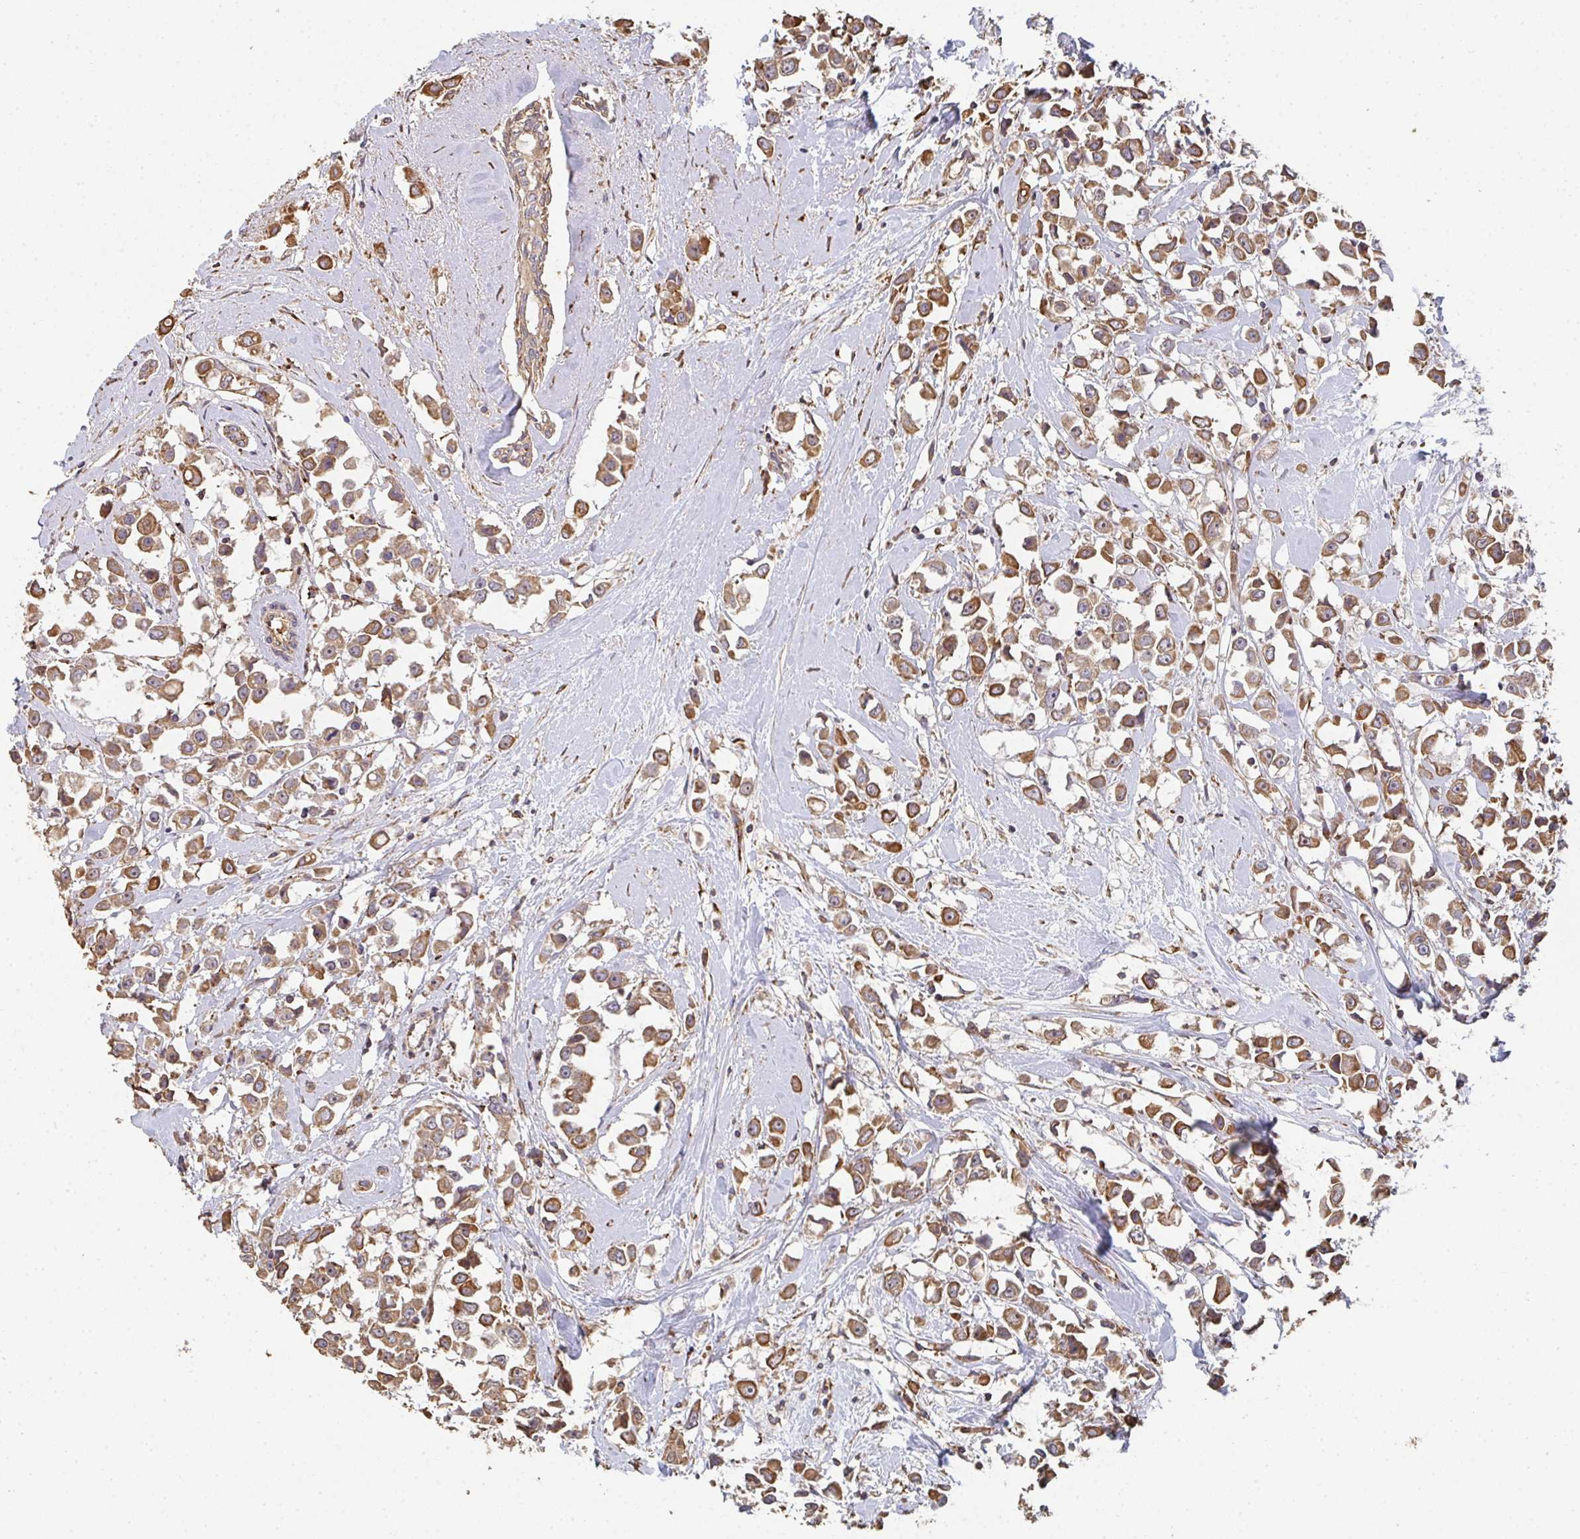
{"staining": {"intensity": "moderate", "quantity": ">75%", "location": "cytoplasmic/membranous"}, "tissue": "breast cancer", "cell_type": "Tumor cells", "image_type": "cancer", "snomed": [{"axis": "morphology", "description": "Duct carcinoma"}, {"axis": "topography", "description": "Breast"}], "caption": "Immunohistochemical staining of human breast cancer shows medium levels of moderate cytoplasmic/membranous positivity in about >75% of tumor cells.", "gene": "POLG", "patient": {"sex": "female", "age": 61}}